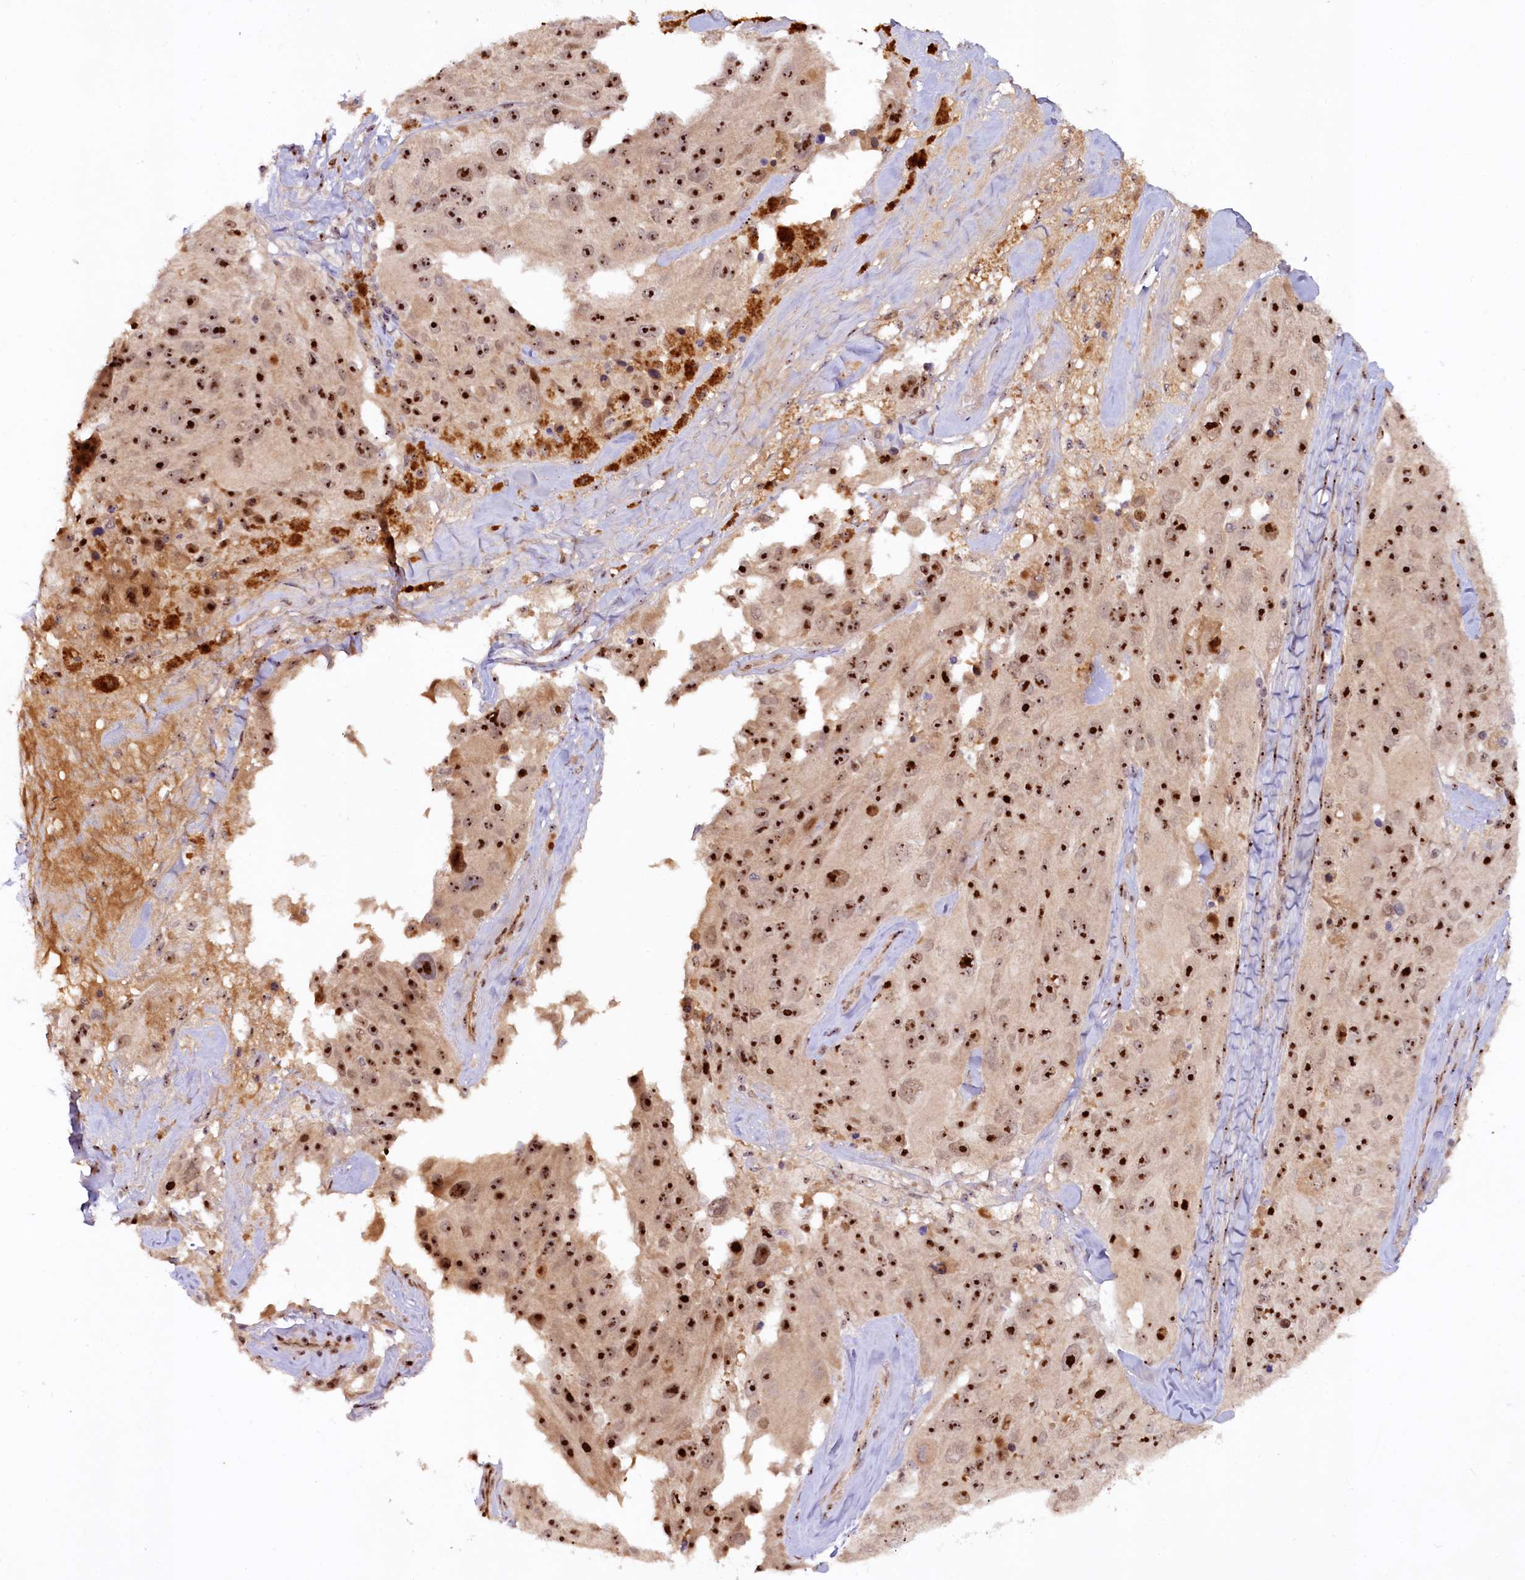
{"staining": {"intensity": "strong", "quantity": ">75%", "location": "nuclear"}, "tissue": "melanoma", "cell_type": "Tumor cells", "image_type": "cancer", "snomed": [{"axis": "morphology", "description": "Malignant melanoma, Metastatic site"}, {"axis": "topography", "description": "Lymph node"}], "caption": "Tumor cells exhibit high levels of strong nuclear staining in about >75% of cells in melanoma.", "gene": "TCOF1", "patient": {"sex": "male", "age": 62}}